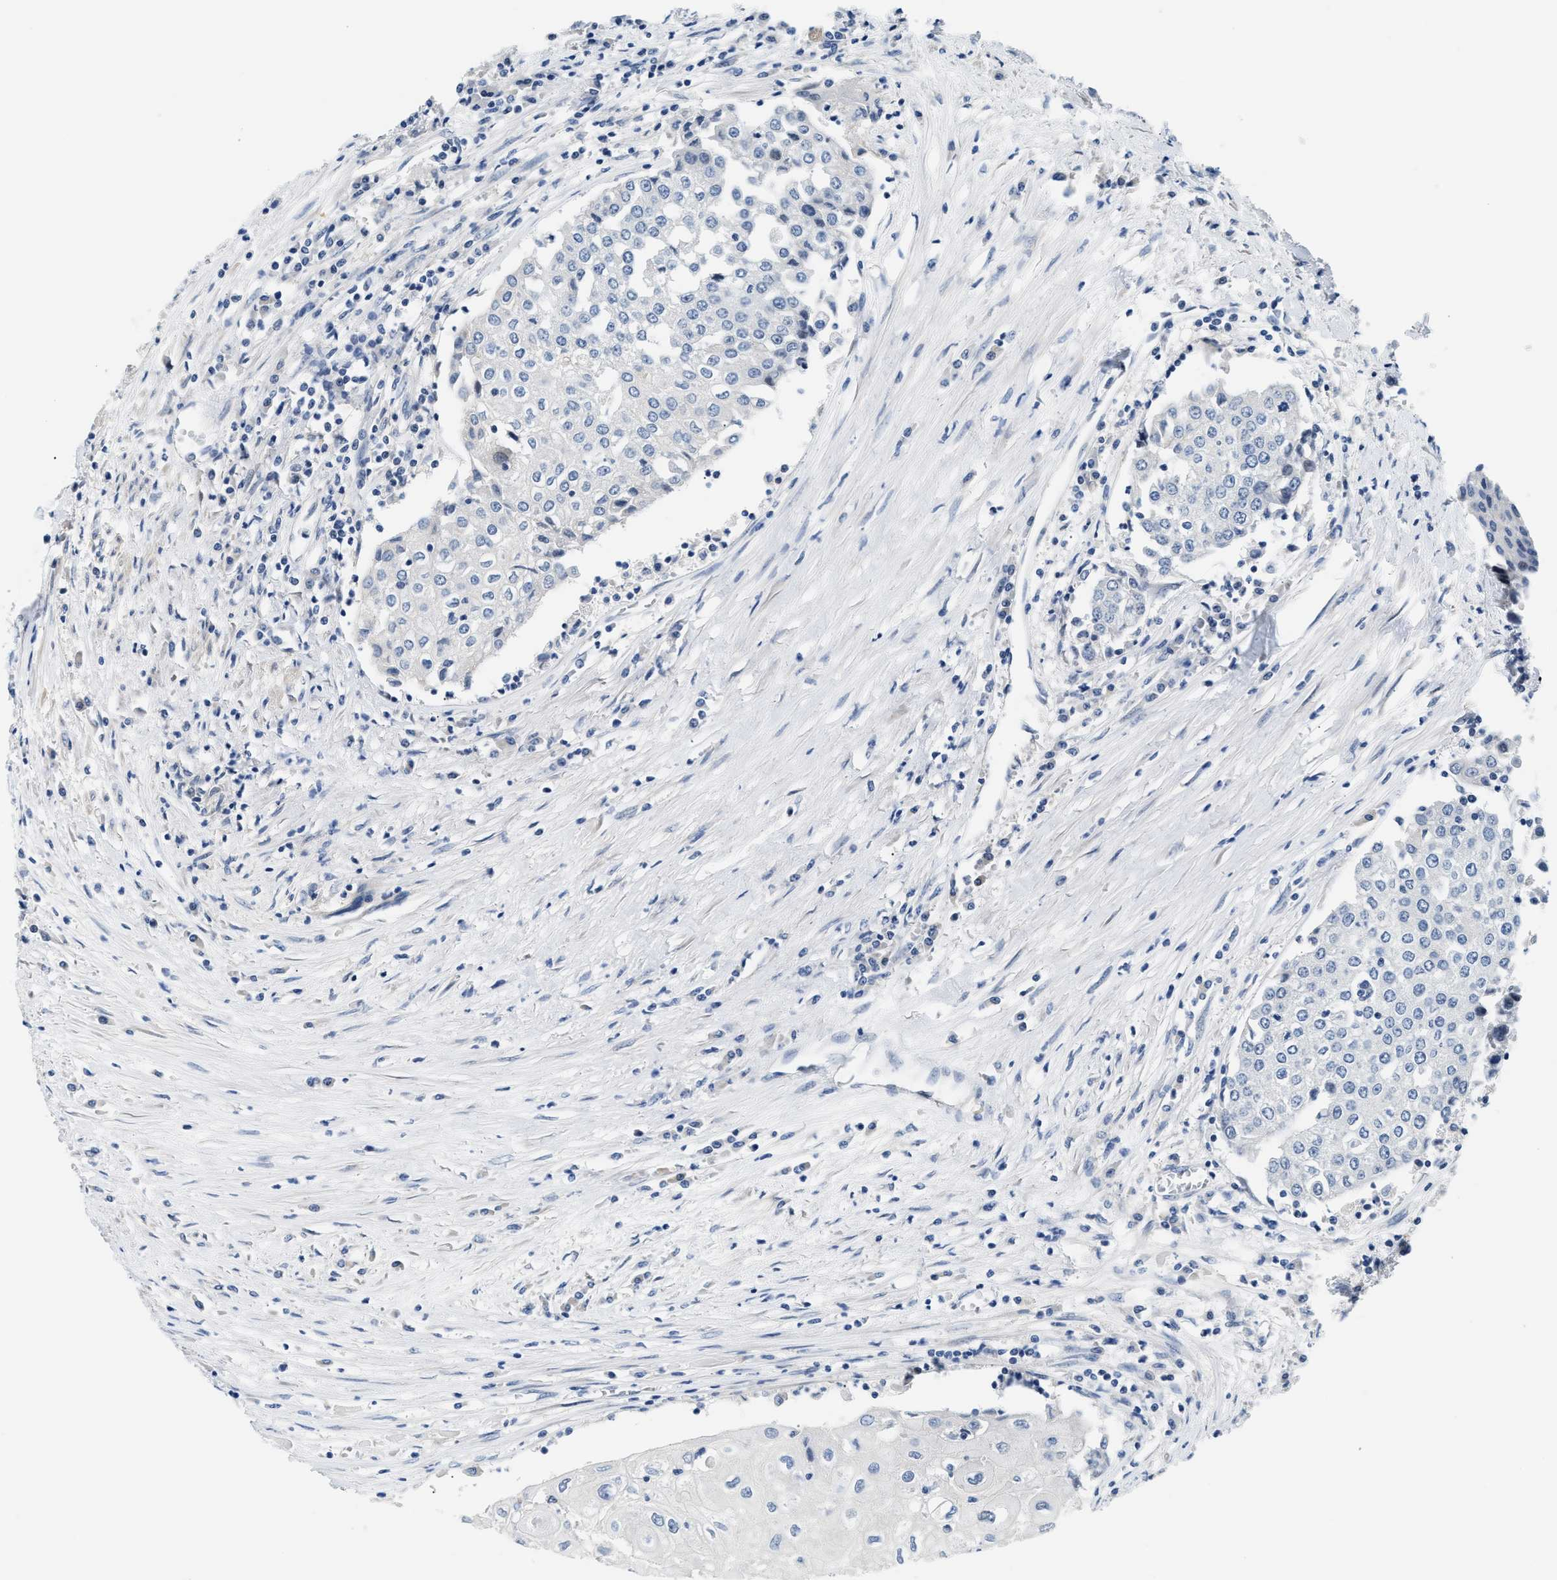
{"staining": {"intensity": "negative", "quantity": "none", "location": "none"}, "tissue": "urothelial cancer", "cell_type": "Tumor cells", "image_type": "cancer", "snomed": [{"axis": "morphology", "description": "Urothelial carcinoma, High grade"}, {"axis": "topography", "description": "Urinary bladder"}], "caption": "DAB immunohistochemical staining of high-grade urothelial carcinoma exhibits no significant positivity in tumor cells.", "gene": "CLGN", "patient": {"sex": "female", "age": 85}}